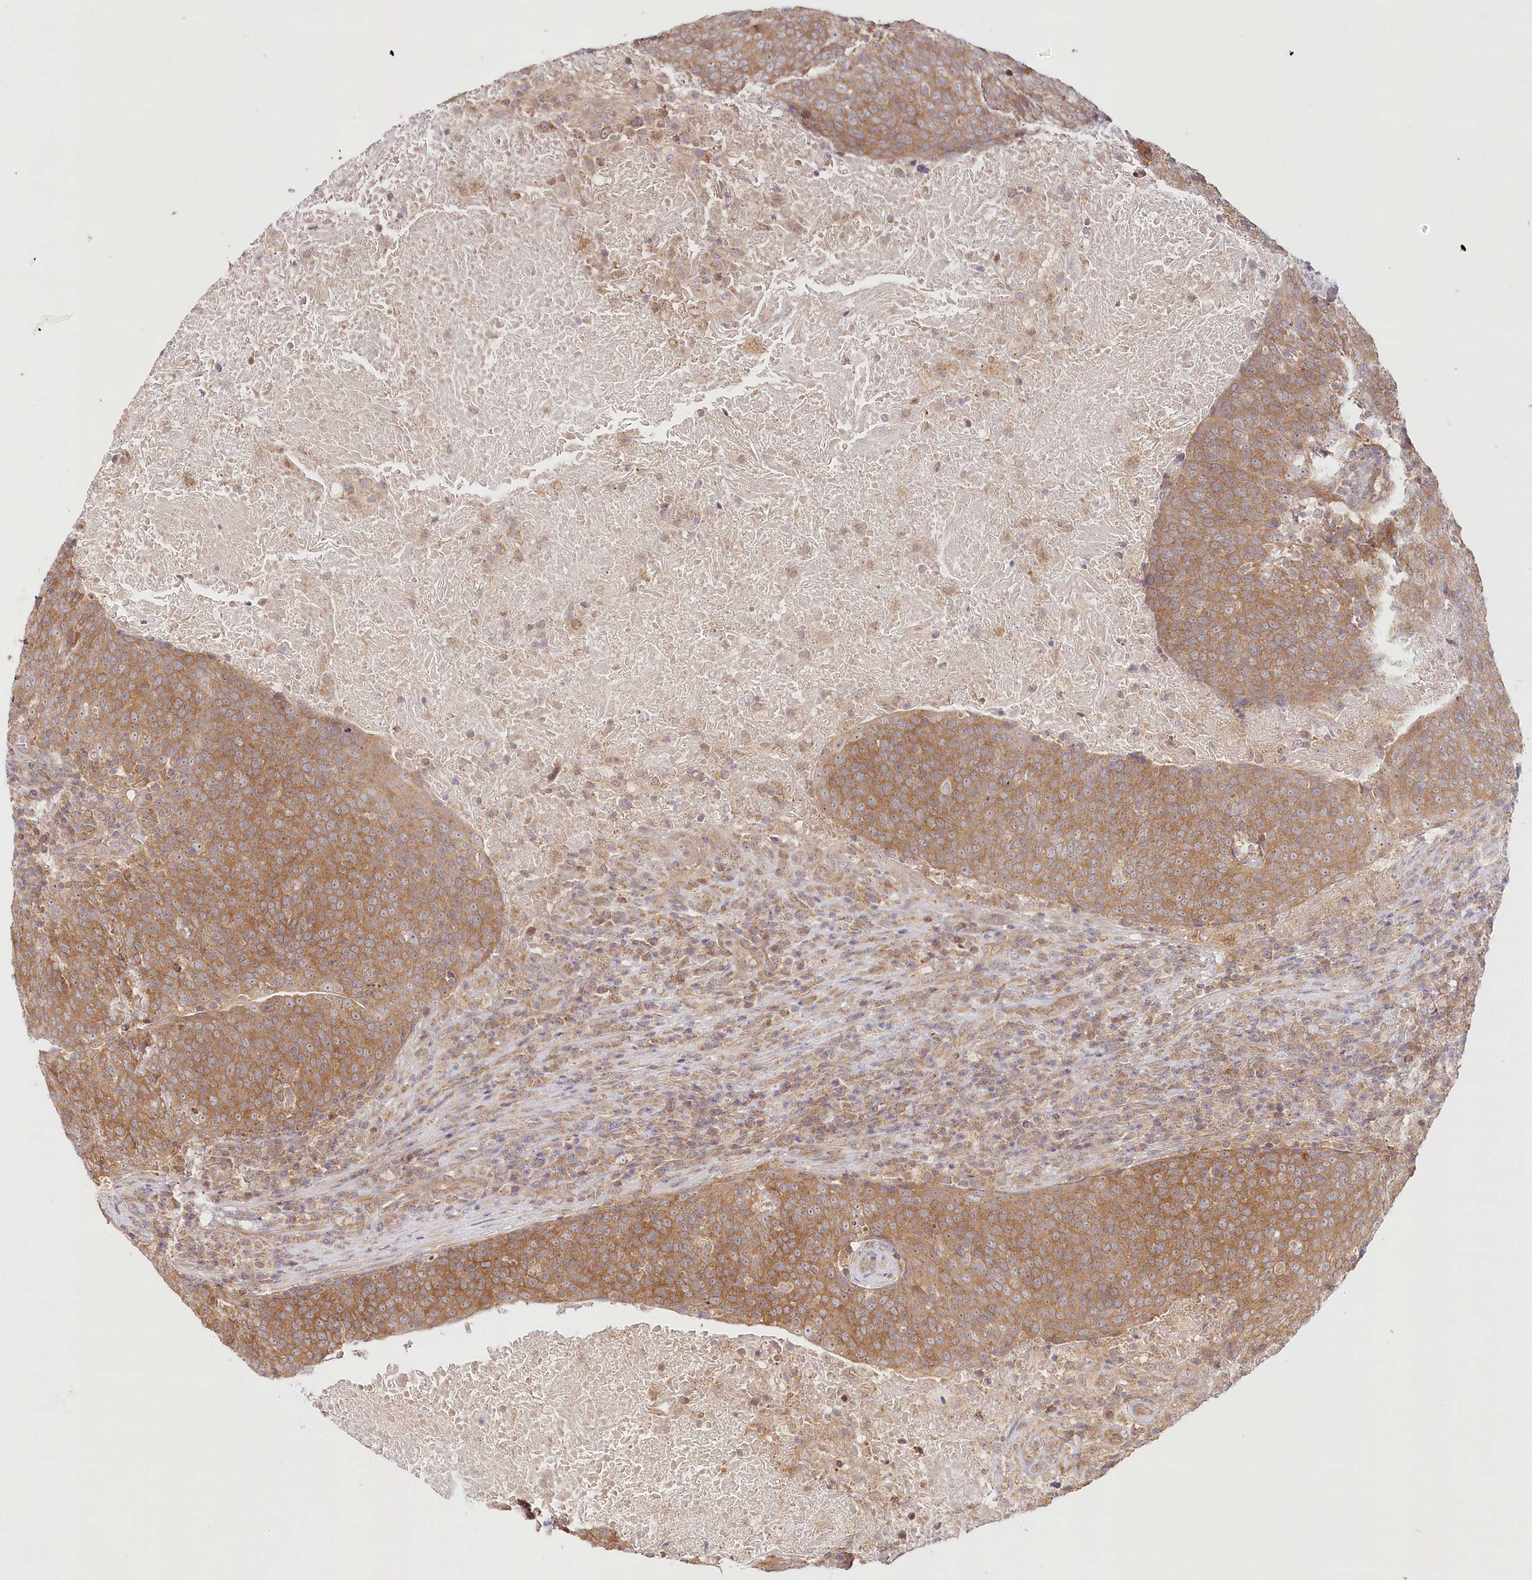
{"staining": {"intensity": "moderate", "quantity": ">75%", "location": "cytoplasmic/membranous"}, "tissue": "head and neck cancer", "cell_type": "Tumor cells", "image_type": "cancer", "snomed": [{"axis": "morphology", "description": "Squamous cell carcinoma, NOS"}, {"axis": "morphology", "description": "Squamous cell carcinoma, metastatic, NOS"}, {"axis": "topography", "description": "Lymph node"}, {"axis": "topography", "description": "Head-Neck"}], "caption": "Head and neck metastatic squamous cell carcinoma stained for a protein (brown) shows moderate cytoplasmic/membranous positive positivity in approximately >75% of tumor cells.", "gene": "INPP4B", "patient": {"sex": "male", "age": 62}}